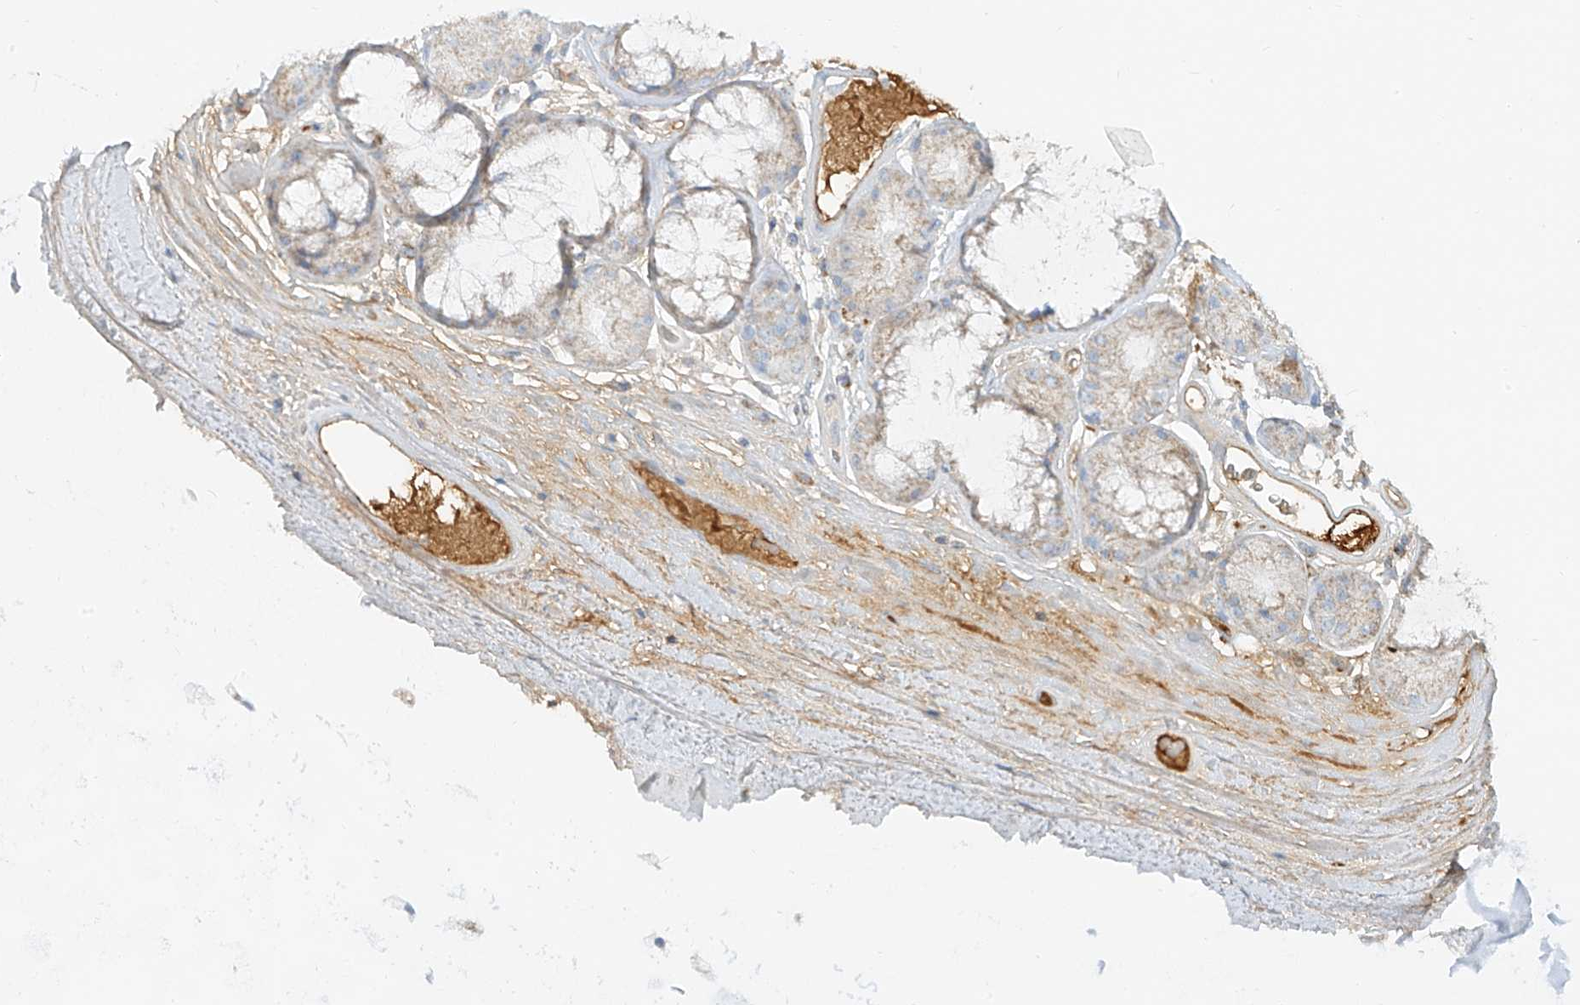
{"staining": {"intensity": "moderate", "quantity": "25%-75%", "location": "cytoplasmic/membranous"}, "tissue": "adipose tissue", "cell_type": "Adipocytes", "image_type": "normal", "snomed": [{"axis": "morphology", "description": "Normal tissue, NOS"}, {"axis": "morphology", "description": "Squamous cell carcinoma, NOS"}, {"axis": "topography", "description": "Lymph node"}, {"axis": "topography", "description": "Bronchus"}, {"axis": "topography", "description": "Lung"}], "caption": "Immunohistochemical staining of normal adipose tissue demonstrates medium levels of moderate cytoplasmic/membranous staining in approximately 25%-75% of adipocytes.", "gene": "OCSTAMP", "patient": {"sex": "male", "age": 66}}